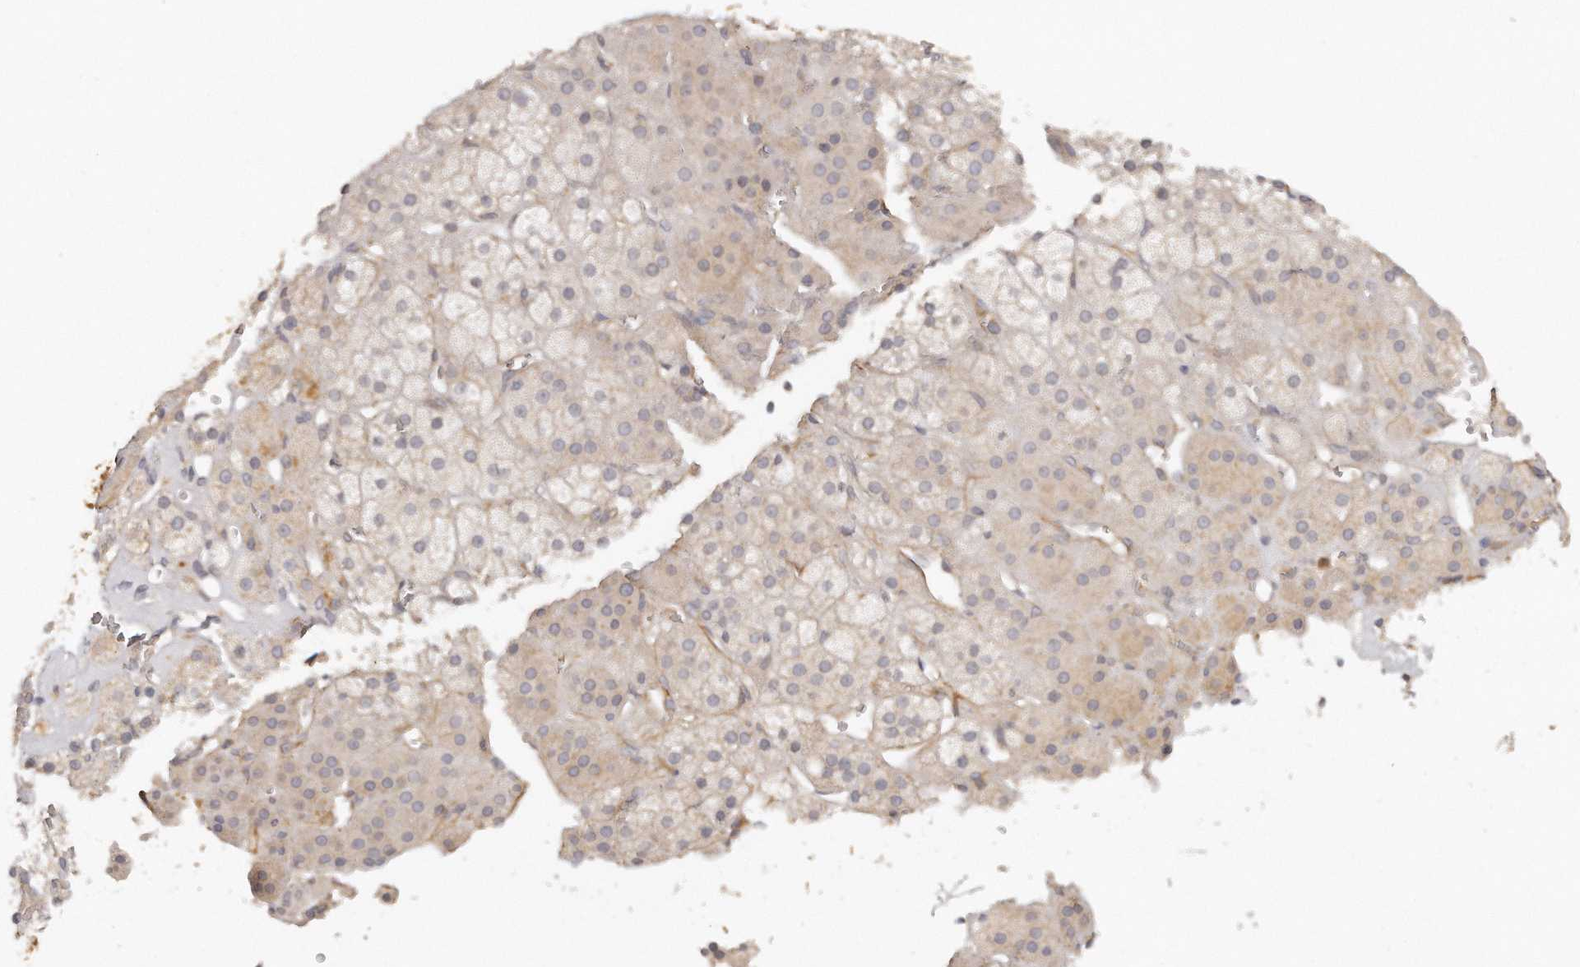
{"staining": {"intensity": "weak", "quantity": "25%-75%", "location": "cytoplasmic/membranous"}, "tissue": "adrenal gland", "cell_type": "Glandular cells", "image_type": "normal", "snomed": [{"axis": "morphology", "description": "Normal tissue, NOS"}, {"axis": "topography", "description": "Adrenal gland"}], "caption": "Weak cytoplasmic/membranous protein expression is appreciated in about 25%-75% of glandular cells in adrenal gland.", "gene": "TTLL4", "patient": {"sex": "male", "age": 57}}